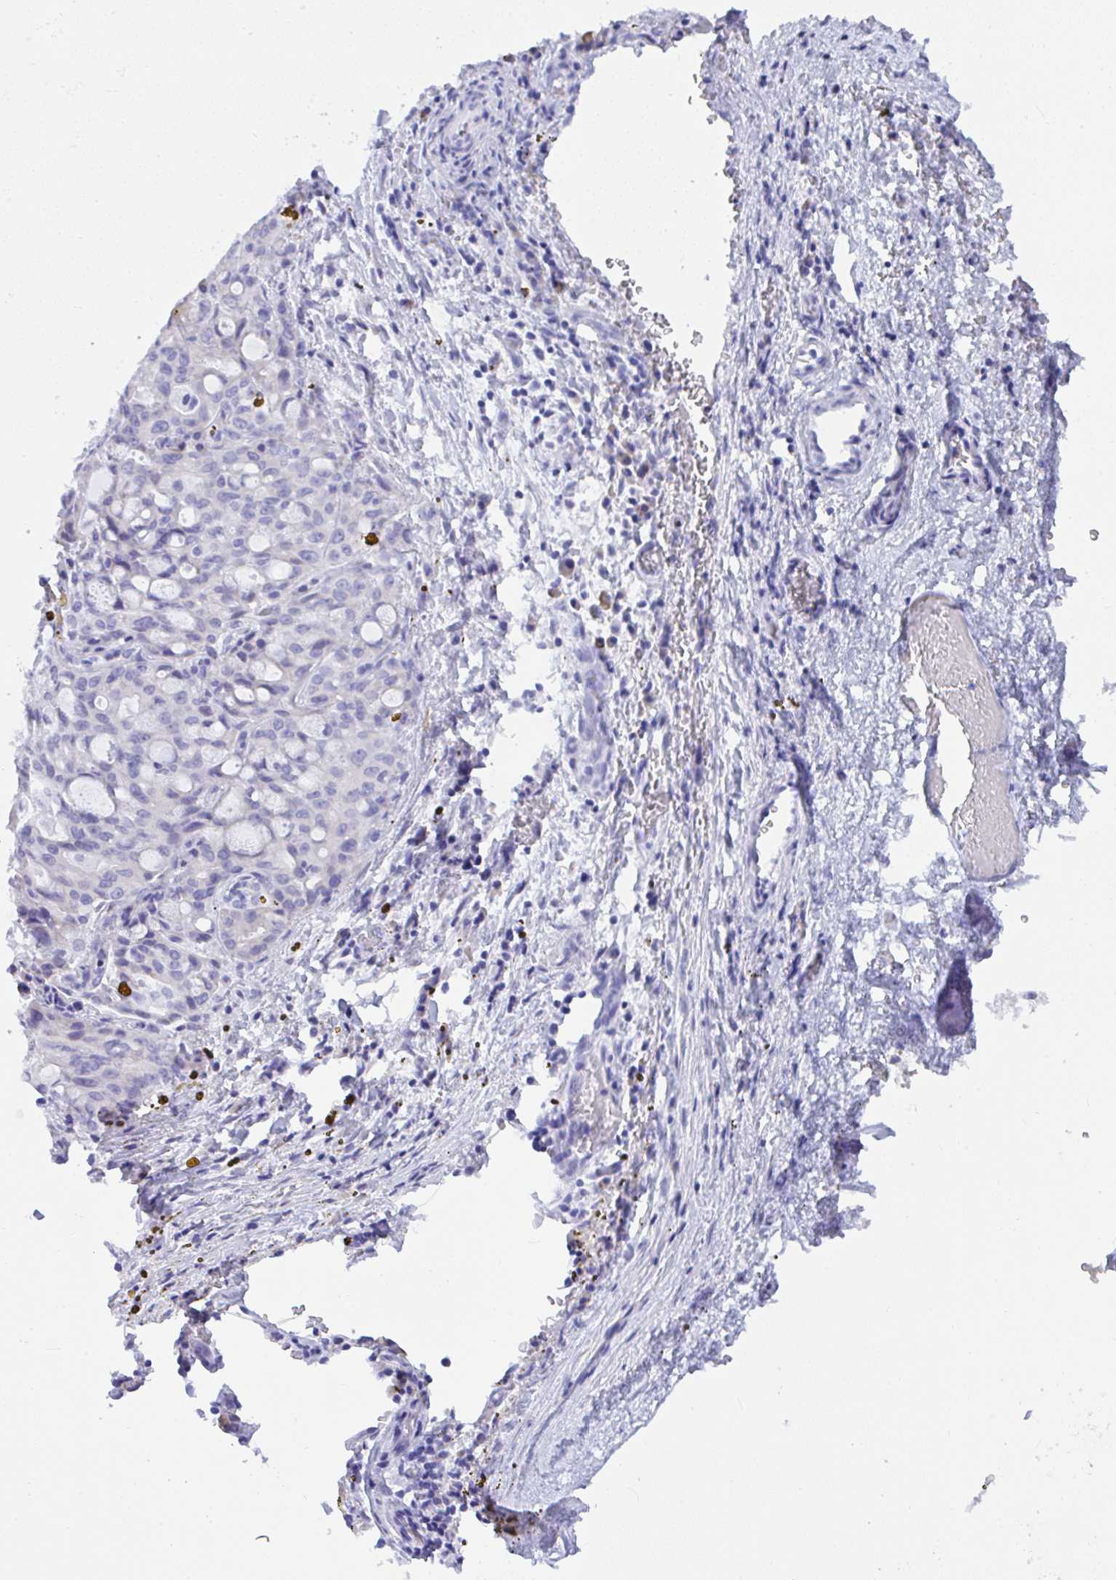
{"staining": {"intensity": "negative", "quantity": "none", "location": "none"}, "tissue": "lung cancer", "cell_type": "Tumor cells", "image_type": "cancer", "snomed": [{"axis": "morphology", "description": "Adenocarcinoma, NOS"}, {"axis": "topography", "description": "Lung"}], "caption": "Immunohistochemical staining of human lung adenocarcinoma exhibits no significant expression in tumor cells. (Brightfield microscopy of DAB (3,3'-diaminobenzidine) immunohistochemistry at high magnification).", "gene": "SEL1L2", "patient": {"sex": "female", "age": 44}}